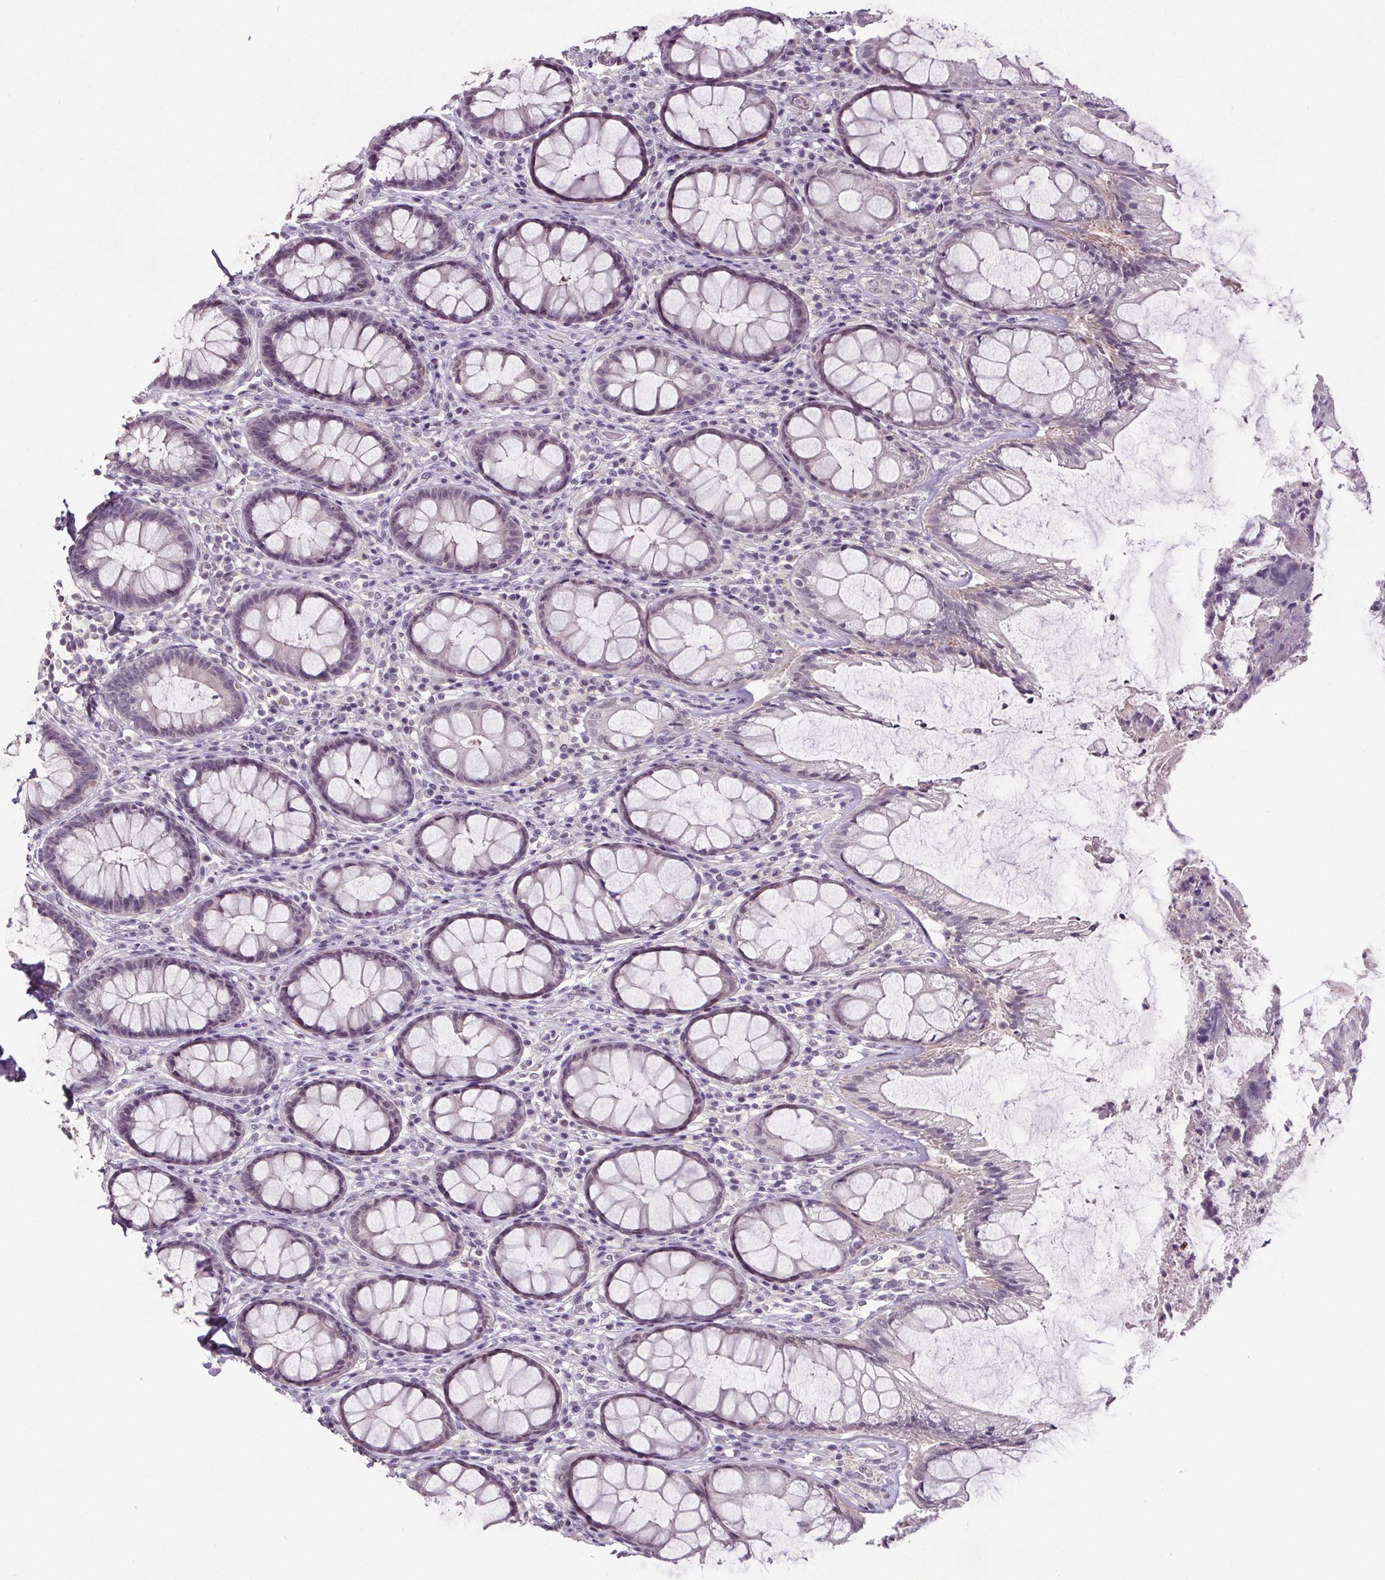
{"staining": {"intensity": "negative", "quantity": "none", "location": "none"}, "tissue": "rectum", "cell_type": "Glandular cells", "image_type": "normal", "snomed": [{"axis": "morphology", "description": "Normal tissue, NOS"}, {"axis": "topography", "description": "Rectum"}], "caption": "Glandular cells are negative for brown protein staining in benign rectum. Brightfield microscopy of IHC stained with DAB (brown) and hematoxylin (blue), captured at high magnification.", "gene": "SLC2A9", "patient": {"sex": "male", "age": 72}}